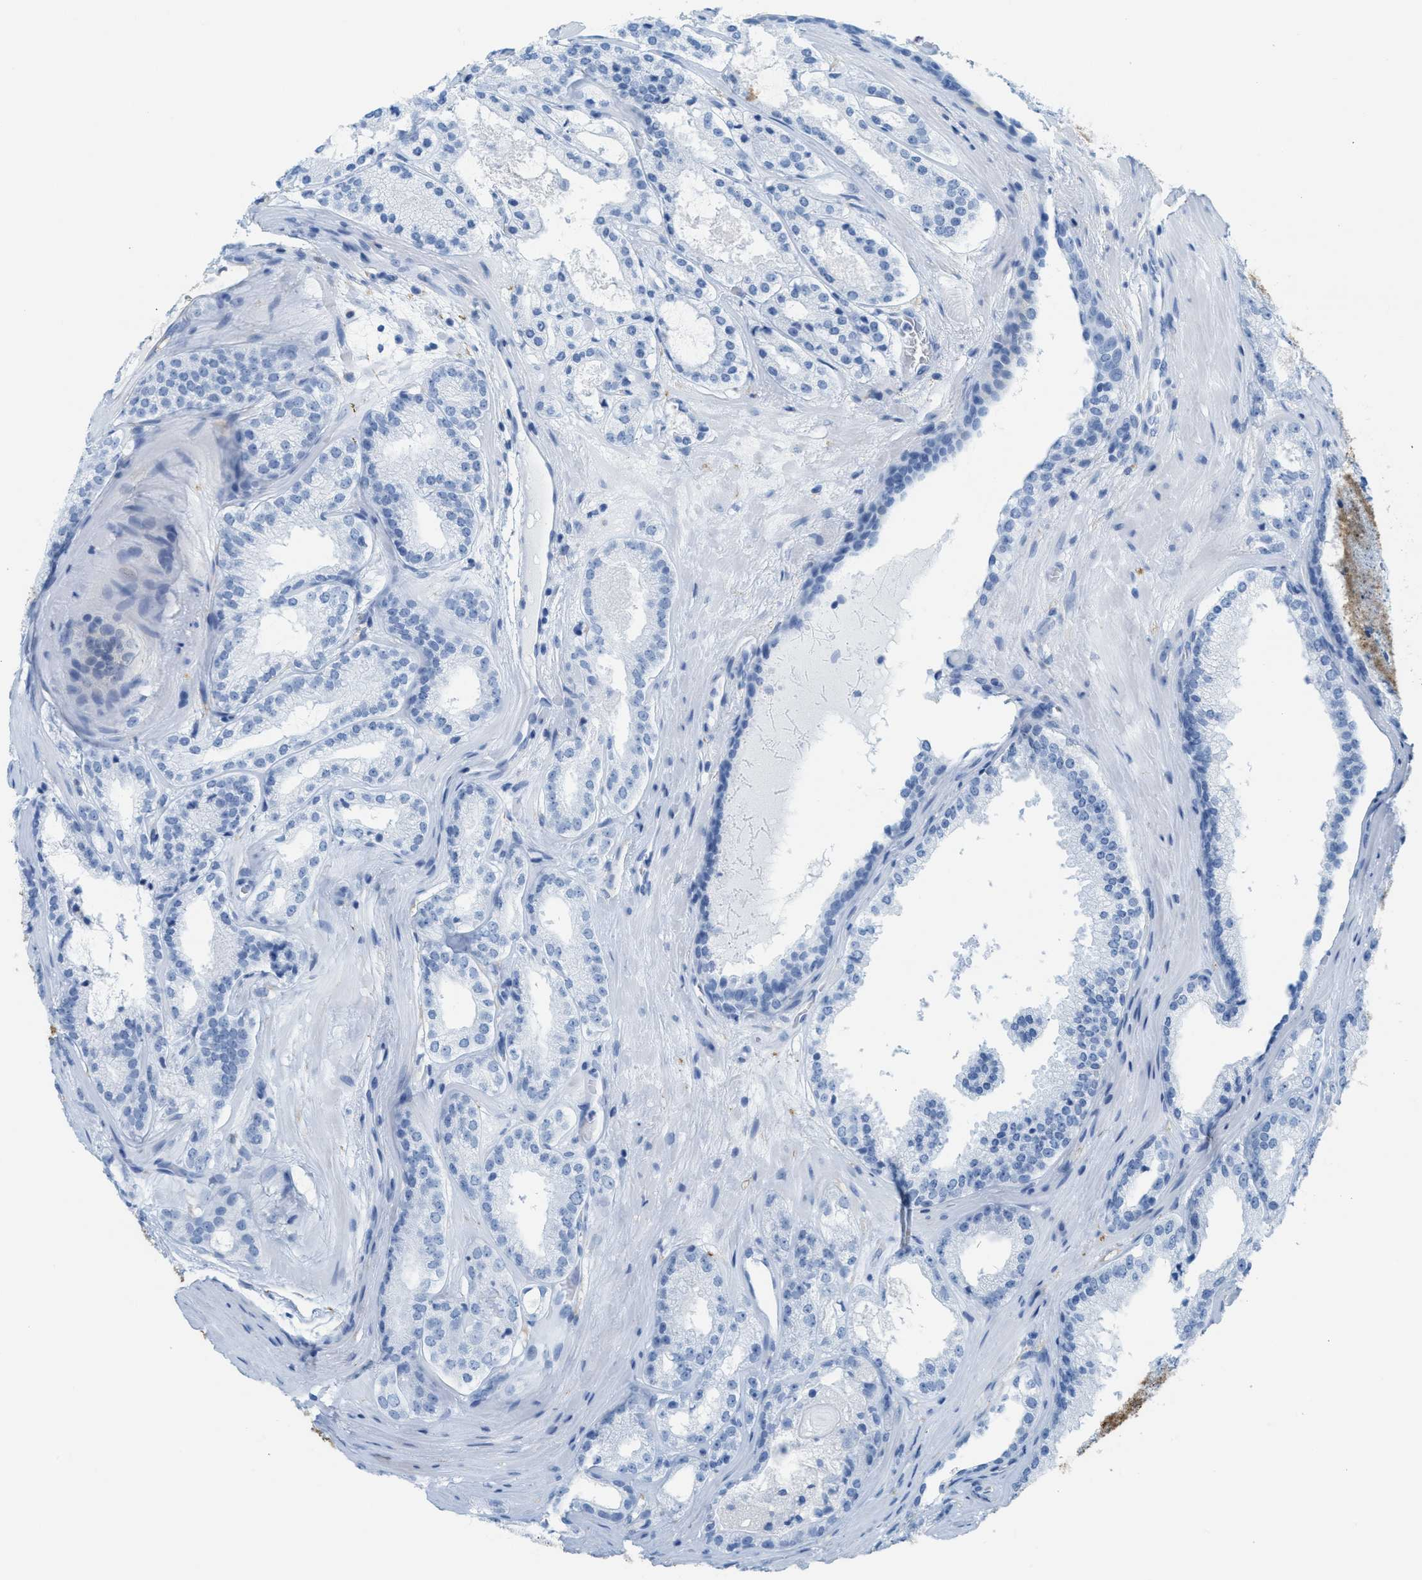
{"staining": {"intensity": "negative", "quantity": "none", "location": "none"}, "tissue": "prostate cancer", "cell_type": "Tumor cells", "image_type": "cancer", "snomed": [{"axis": "morphology", "description": "Adenocarcinoma, High grade"}, {"axis": "topography", "description": "Prostate"}], "caption": "Adenocarcinoma (high-grade) (prostate) stained for a protein using immunohistochemistry exhibits no expression tumor cells.", "gene": "ASGR1", "patient": {"sex": "male", "age": 65}}